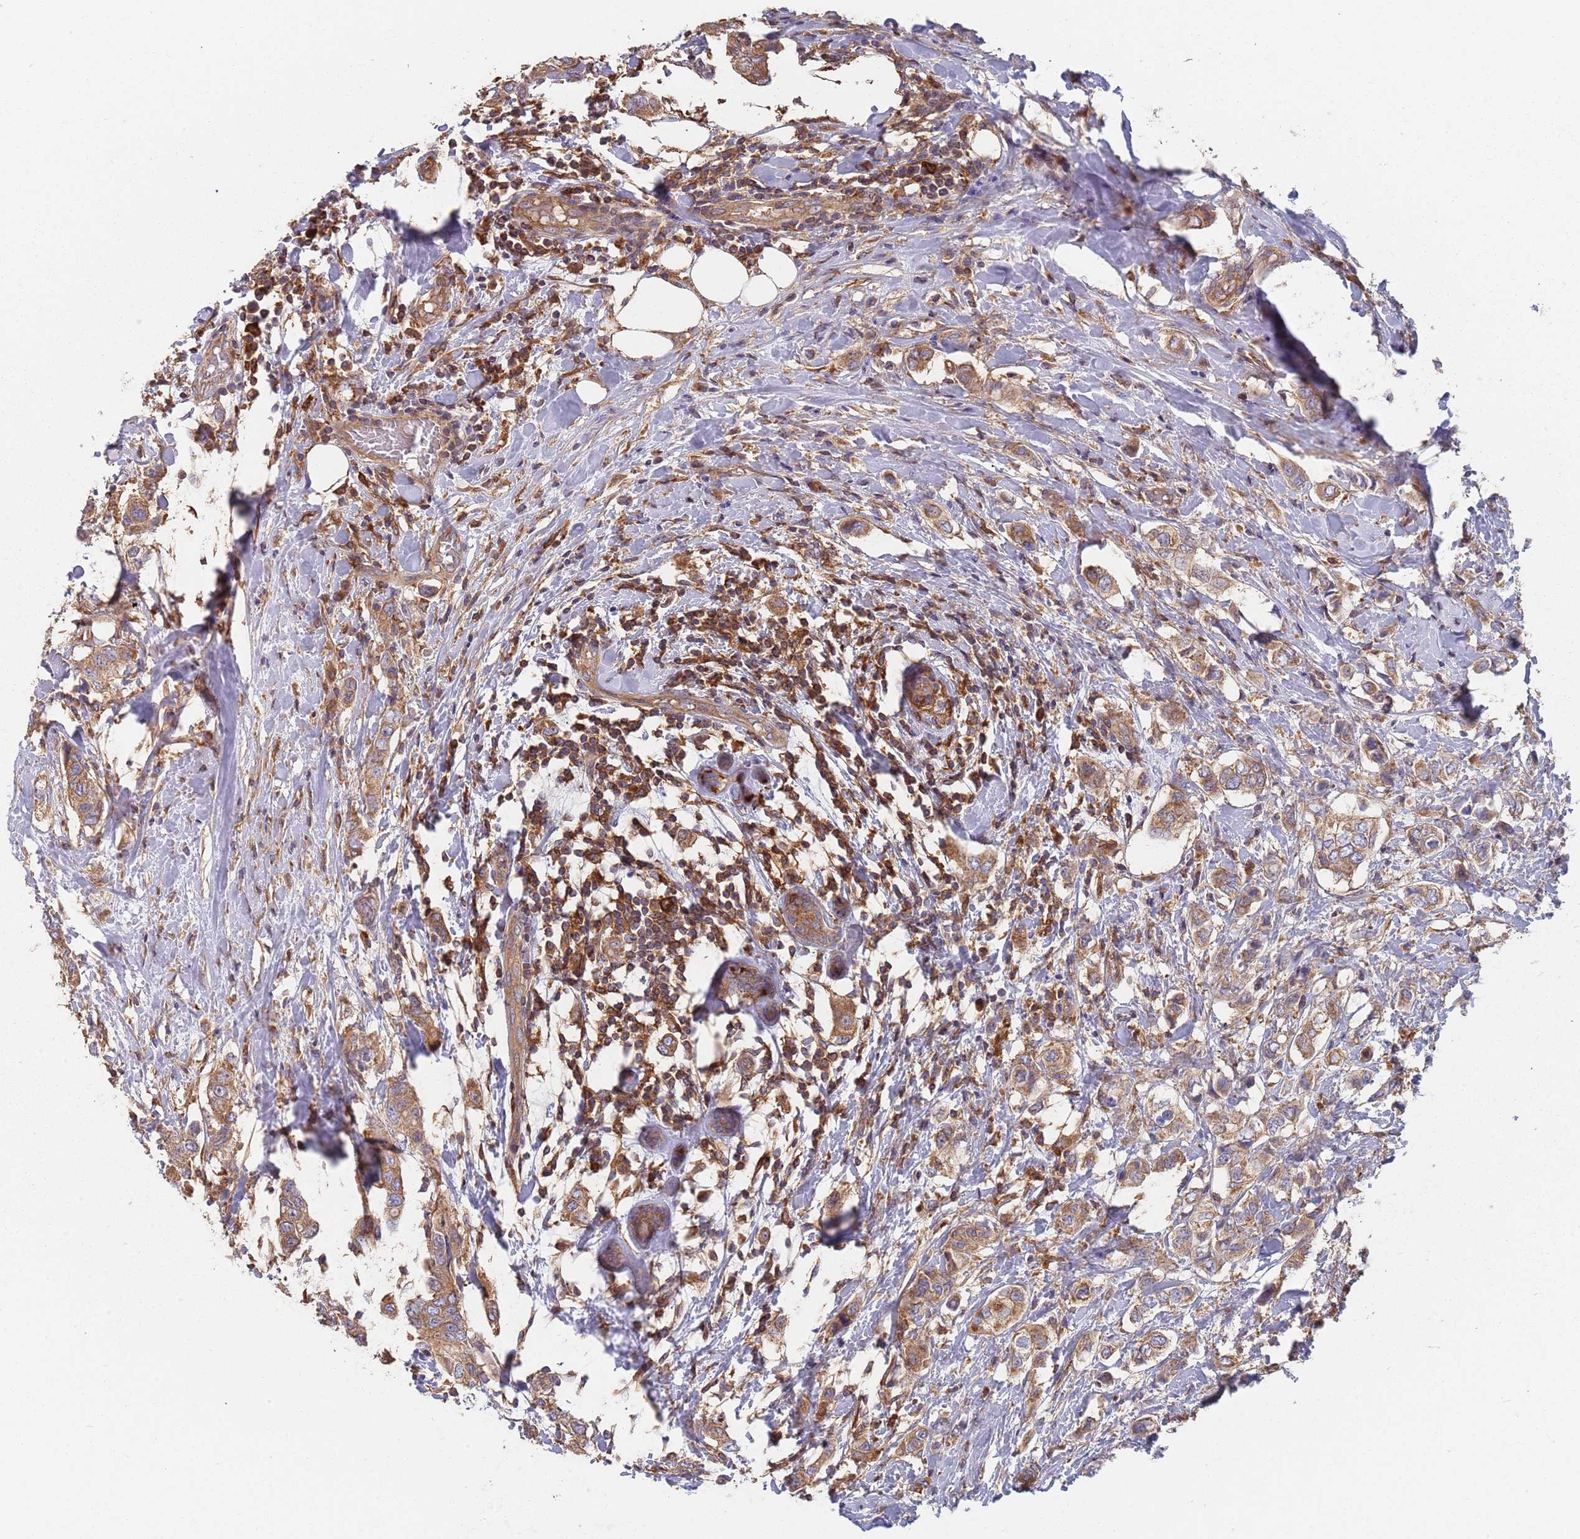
{"staining": {"intensity": "moderate", "quantity": ">75%", "location": "cytoplasmic/membranous"}, "tissue": "breast cancer", "cell_type": "Tumor cells", "image_type": "cancer", "snomed": [{"axis": "morphology", "description": "Lobular carcinoma"}, {"axis": "topography", "description": "Breast"}], "caption": "Breast cancer was stained to show a protein in brown. There is medium levels of moderate cytoplasmic/membranous staining in about >75% of tumor cells. (DAB (3,3'-diaminobenzidine) IHC, brown staining for protein, blue staining for nuclei).", "gene": "GDI2", "patient": {"sex": "female", "age": 51}}